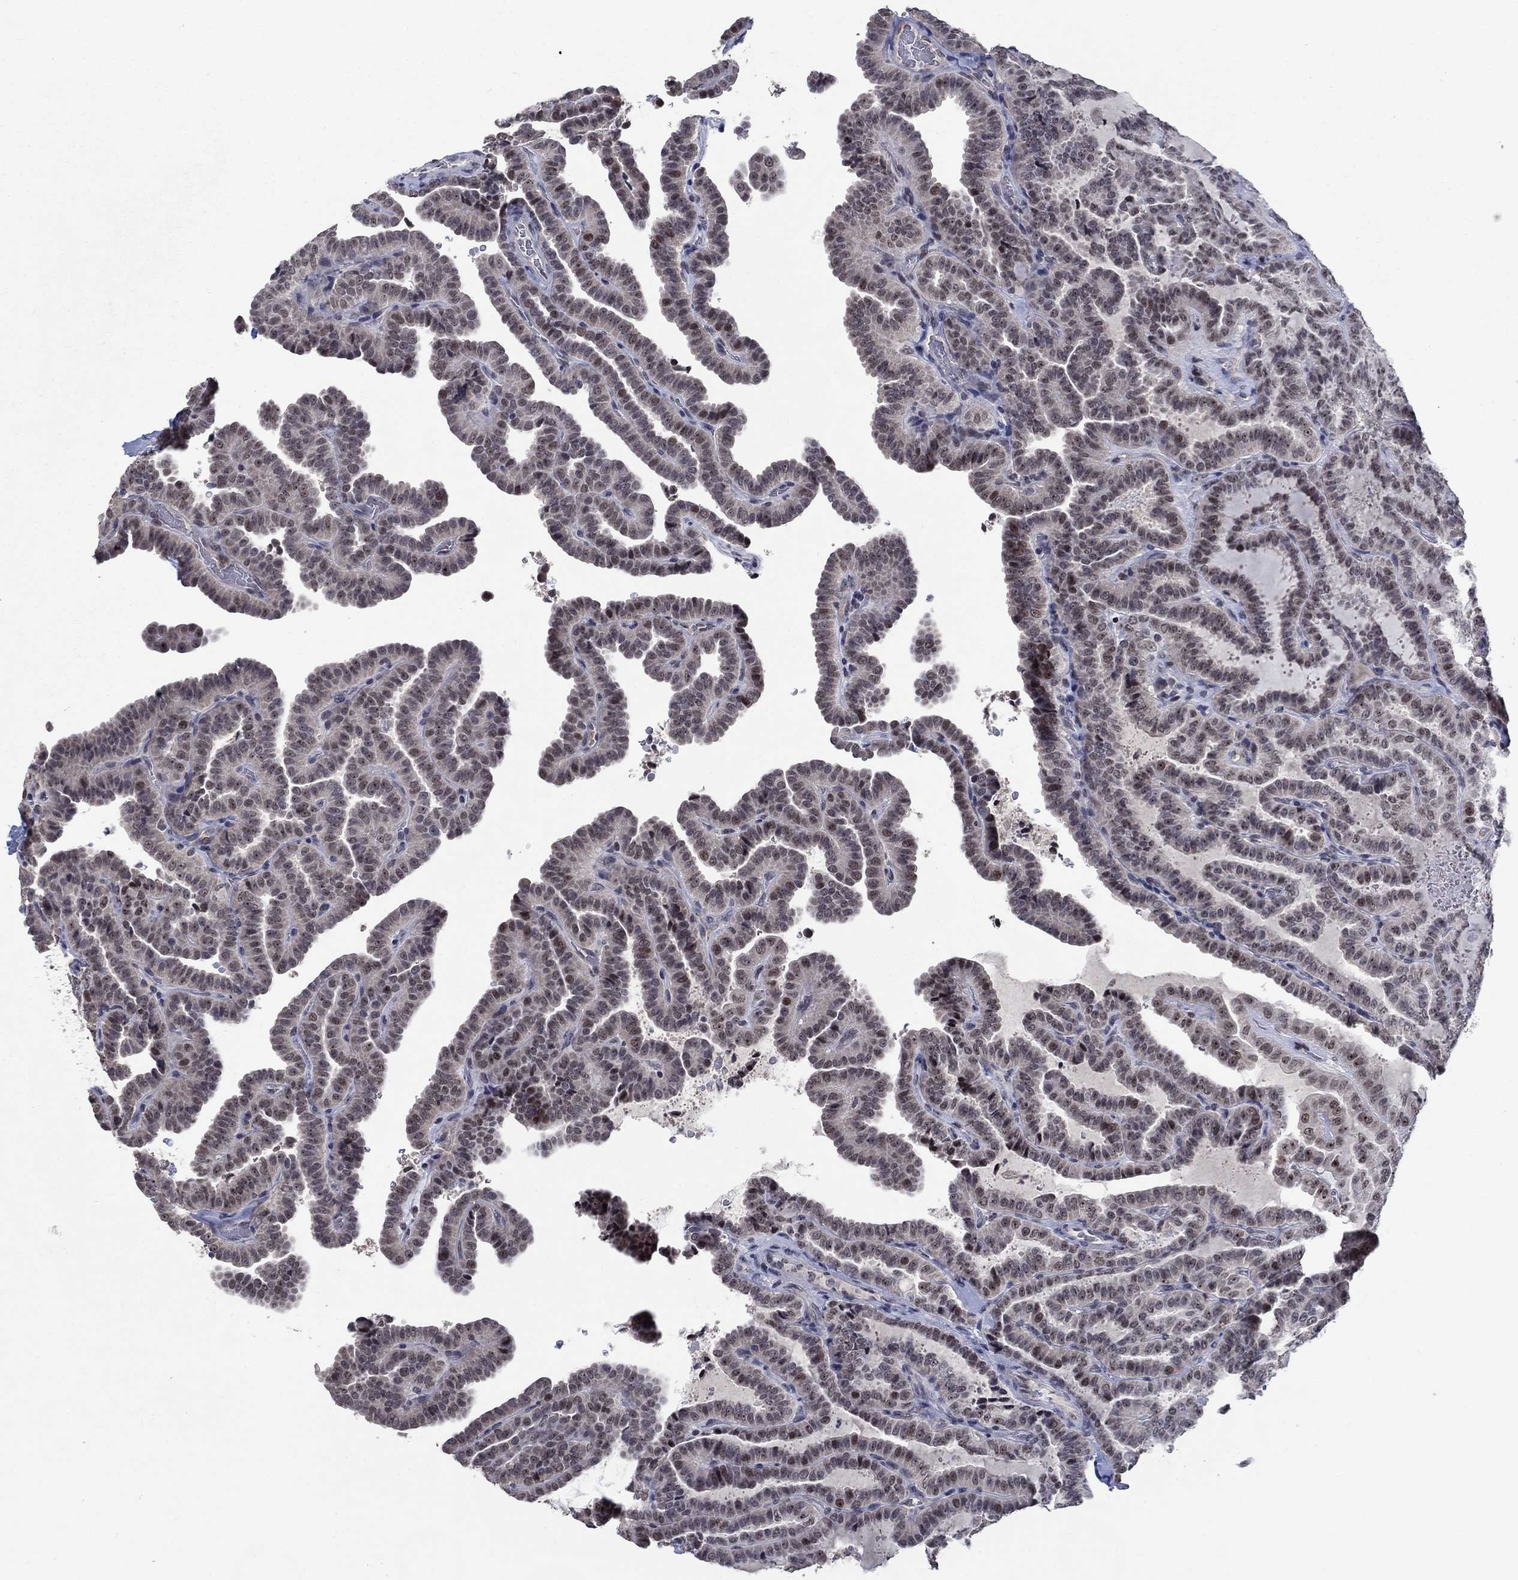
{"staining": {"intensity": "negative", "quantity": "none", "location": "none"}, "tissue": "thyroid cancer", "cell_type": "Tumor cells", "image_type": "cancer", "snomed": [{"axis": "morphology", "description": "Papillary adenocarcinoma, NOS"}, {"axis": "topography", "description": "Thyroid gland"}], "caption": "Immunohistochemistry of papillary adenocarcinoma (thyroid) displays no staining in tumor cells.", "gene": "HTN1", "patient": {"sex": "female", "age": 39}}